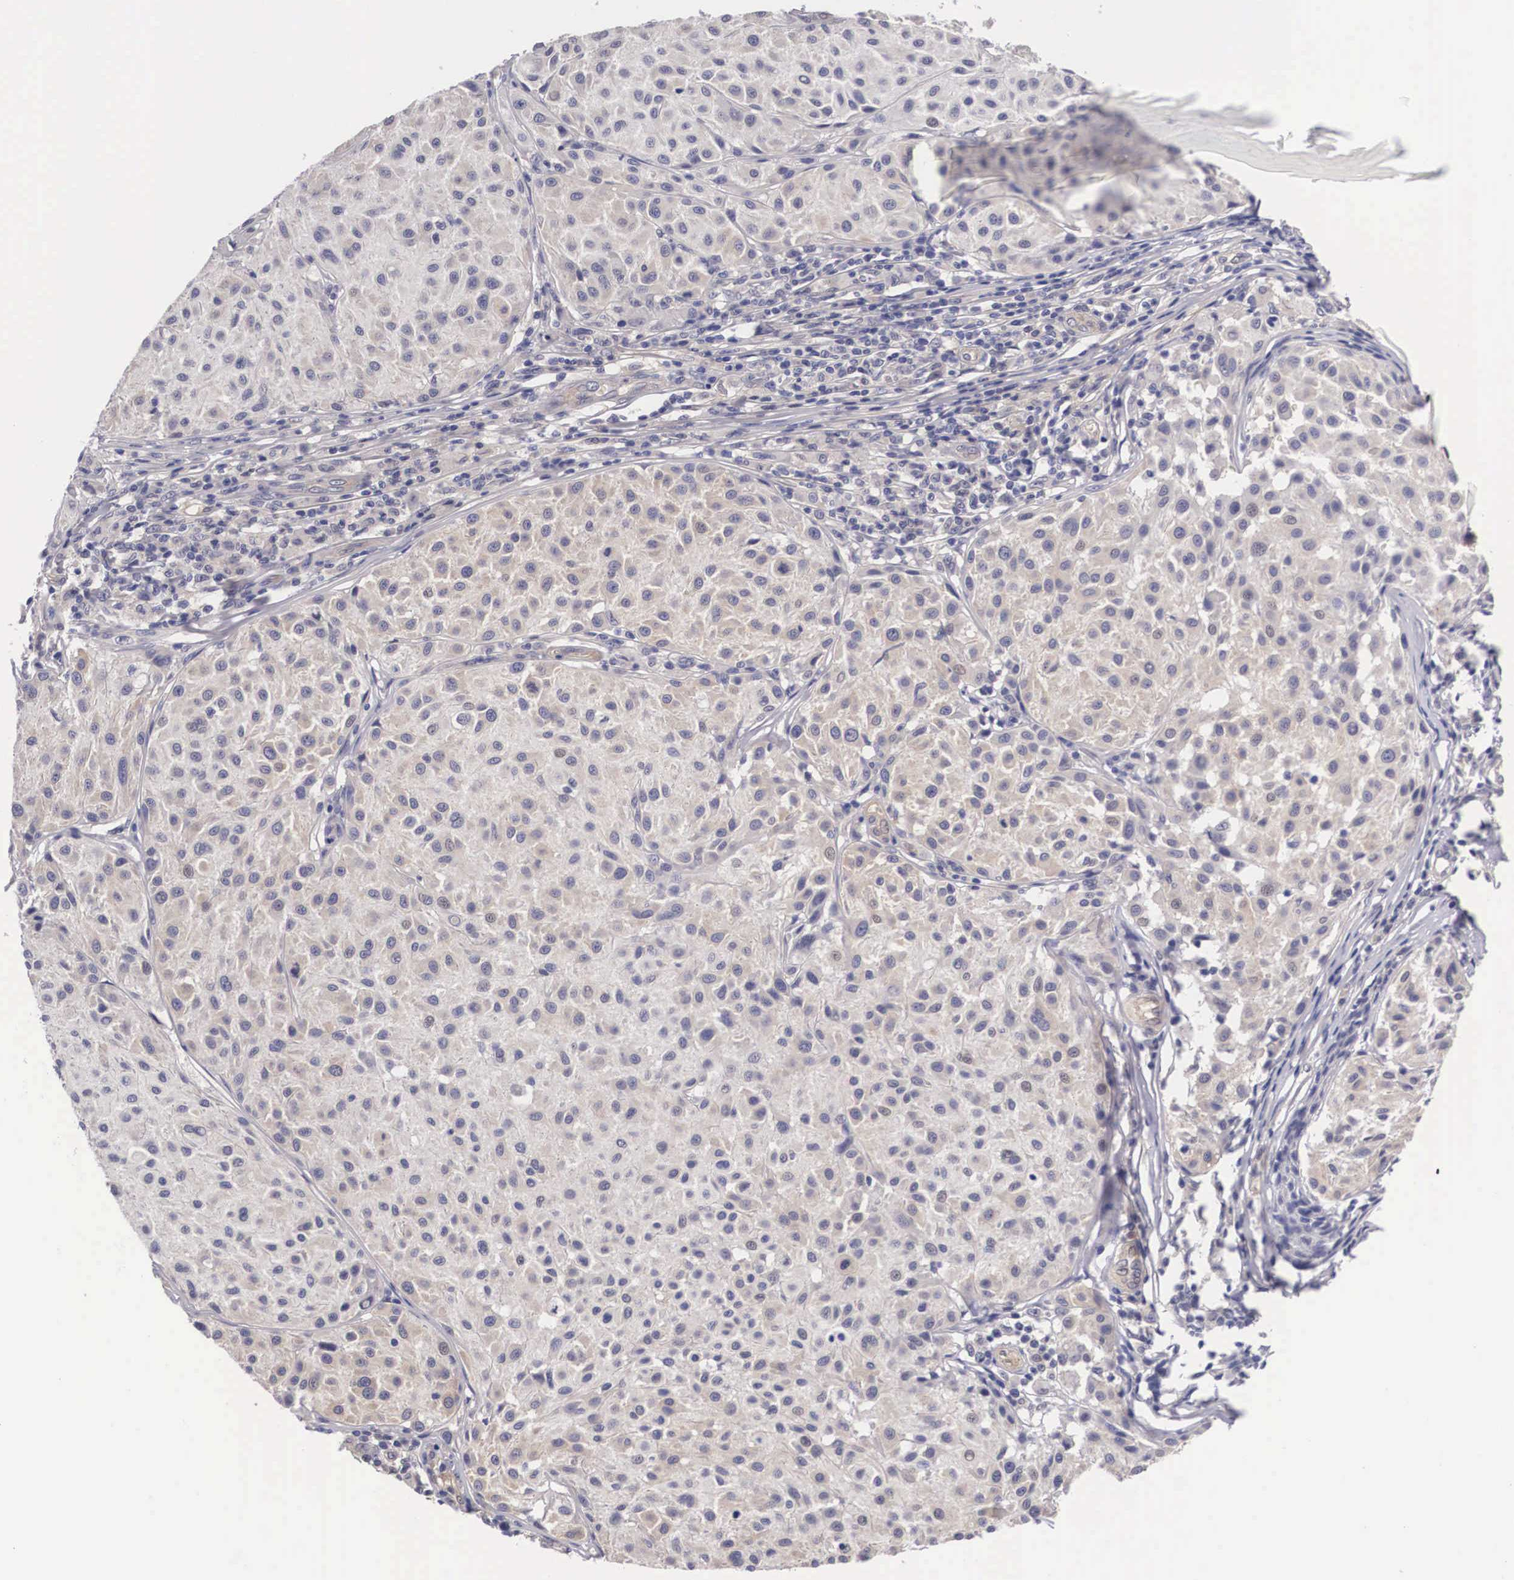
{"staining": {"intensity": "negative", "quantity": "none", "location": "none"}, "tissue": "melanoma", "cell_type": "Tumor cells", "image_type": "cancer", "snomed": [{"axis": "morphology", "description": "Malignant melanoma, NOS"}, {"axis": "topography", "description": "Skin"}], "caption": "A high-resolution histopathology image shows immunohistochemistry (IHC) staining of melanoma, which exhibits no significant staining in tumor cells.", "gene": "OTX2", "patient": {"sex": "male", "age": 36}}